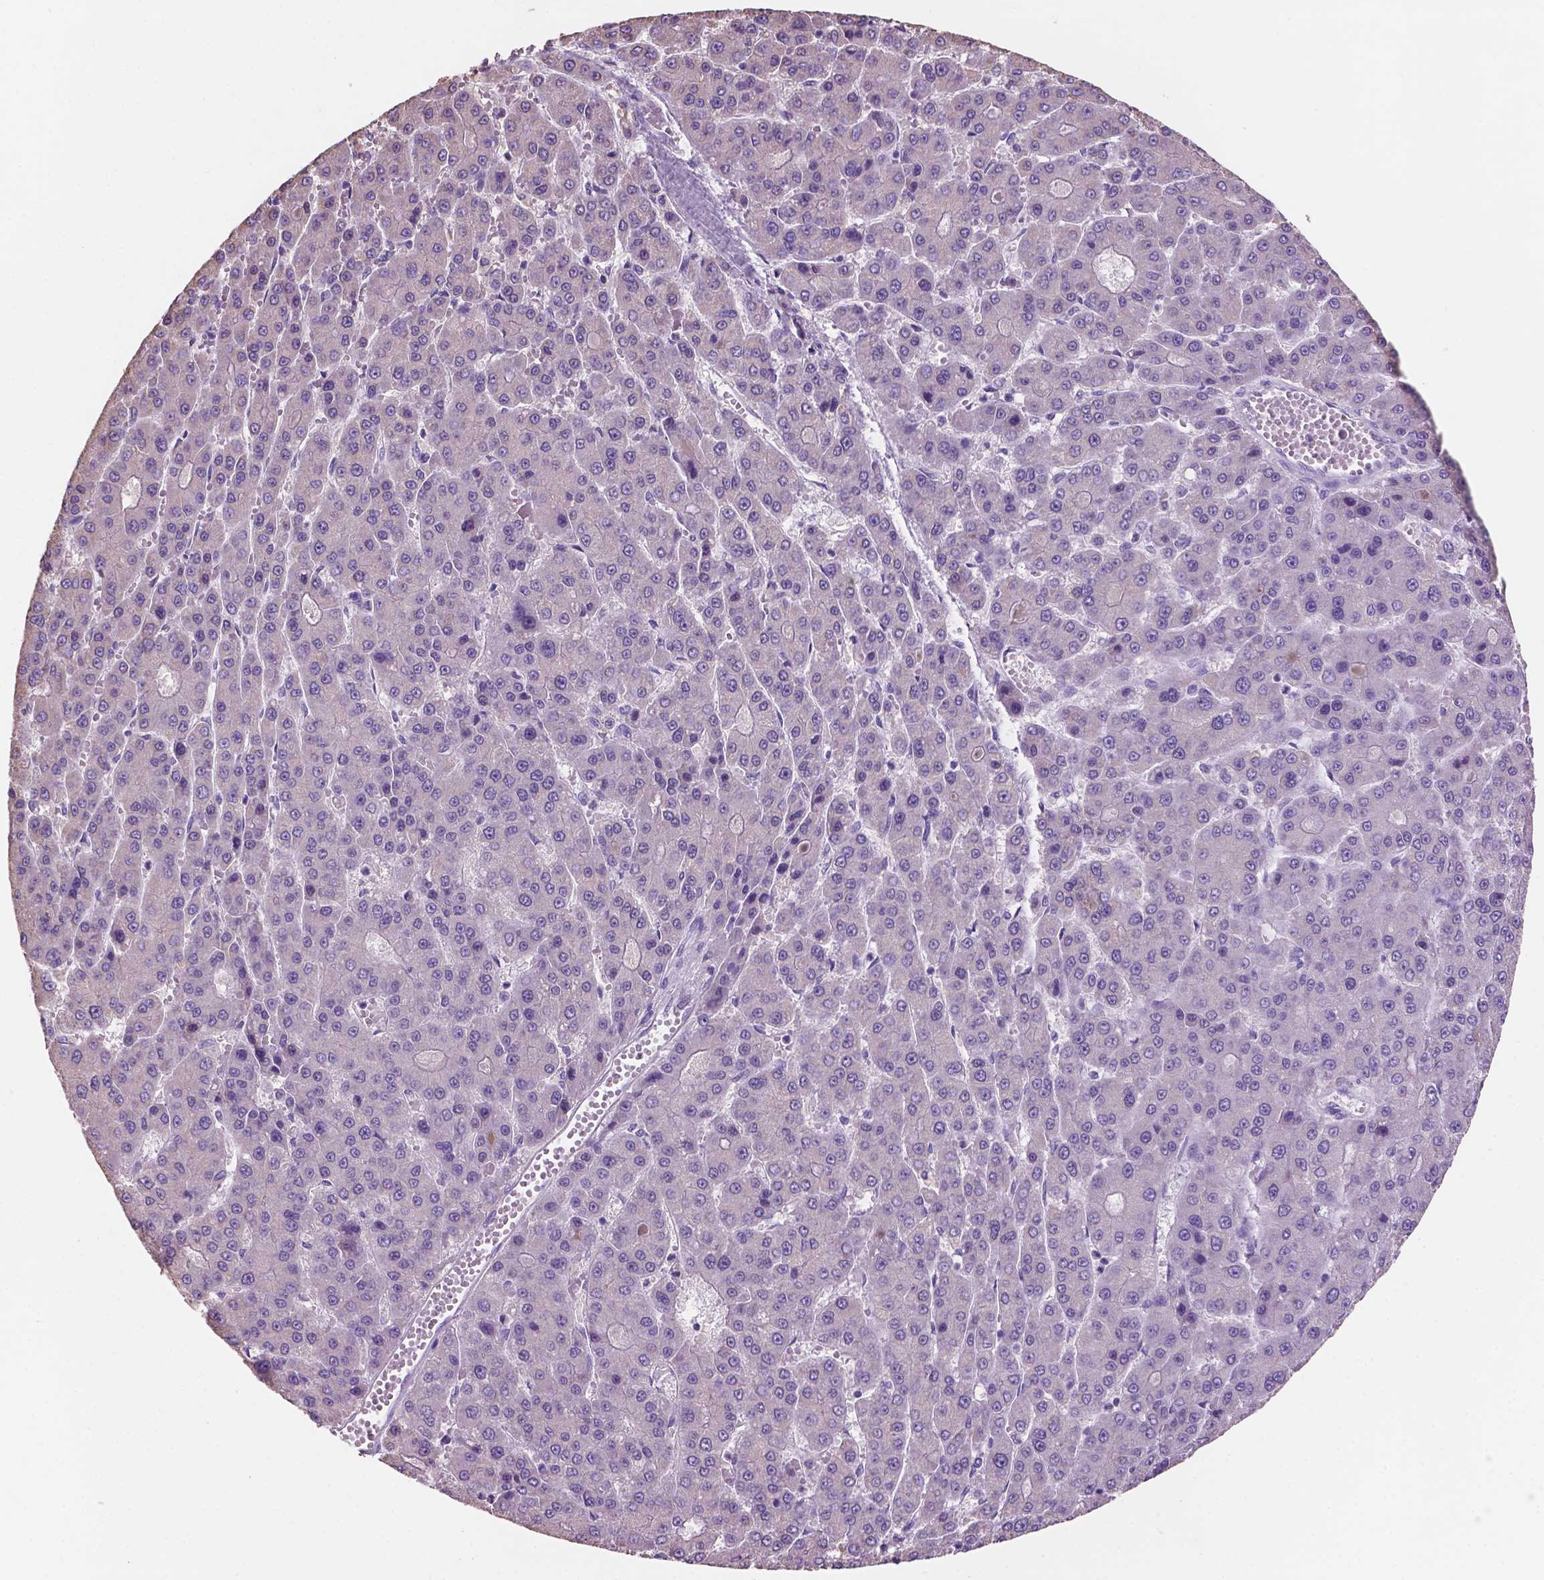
{"staining": {"intensity": "negative", "quantity": "none", "location": "none"}, "tissue": "liver cancer", "cell_type": "Tumor cells", "image_type": "cancer", "snomed": [{"axis": "morphology", "description": "Carcinoma, Hepatocellular, NOS"}, {"axis": "topography", "description": "Liver"}], "caption": "Immunohistochemistry (IHC) of human liver cancer (hepatocellular carcinoma) exhibits no staining in tumor cells.", "gene": "SBSN", "patient": {"sex": "male", "age": 70}}